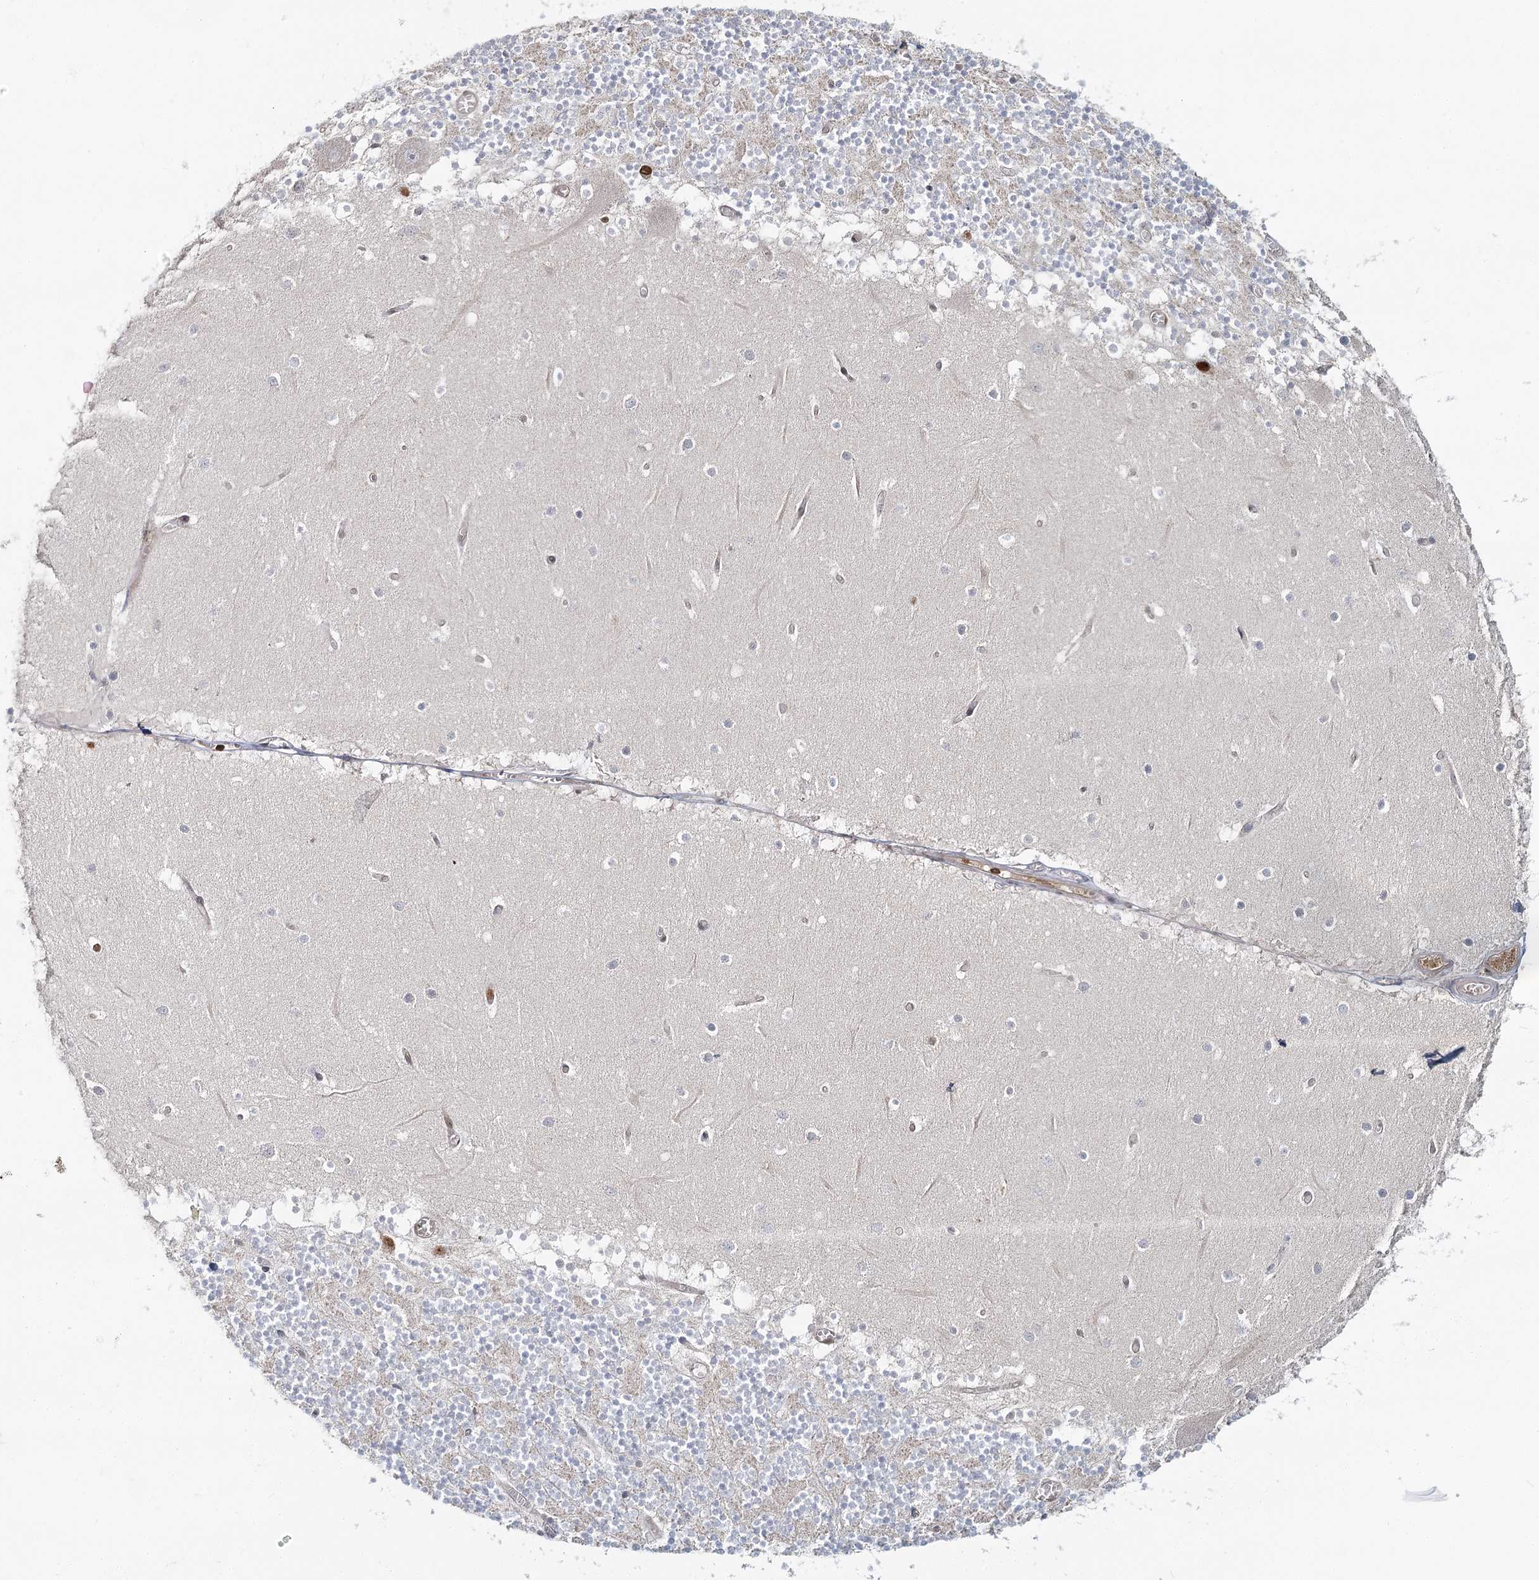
{"staining": {"intensity": "moderate", "quantity": "25%-75%", "location": "nuclear"}, "tissue": "cerebellum", "cell_type": "Cells in granular layer", "image_type": "normal", "snomed": [{"axis": "morphology", "description": "Normal tissue, NOS"}, {"axis": "topography", "description": "Cerebellum"}], "caption": "This histopathology image exhibits immunohistochemistry (IHC) staining of unremarkable cerebellum, with medium moderate nuclear staining in about 25%-75% of cells in granular layer.", "gene": "FAM120B", "patient": {"sex": "female", "age": 28}}